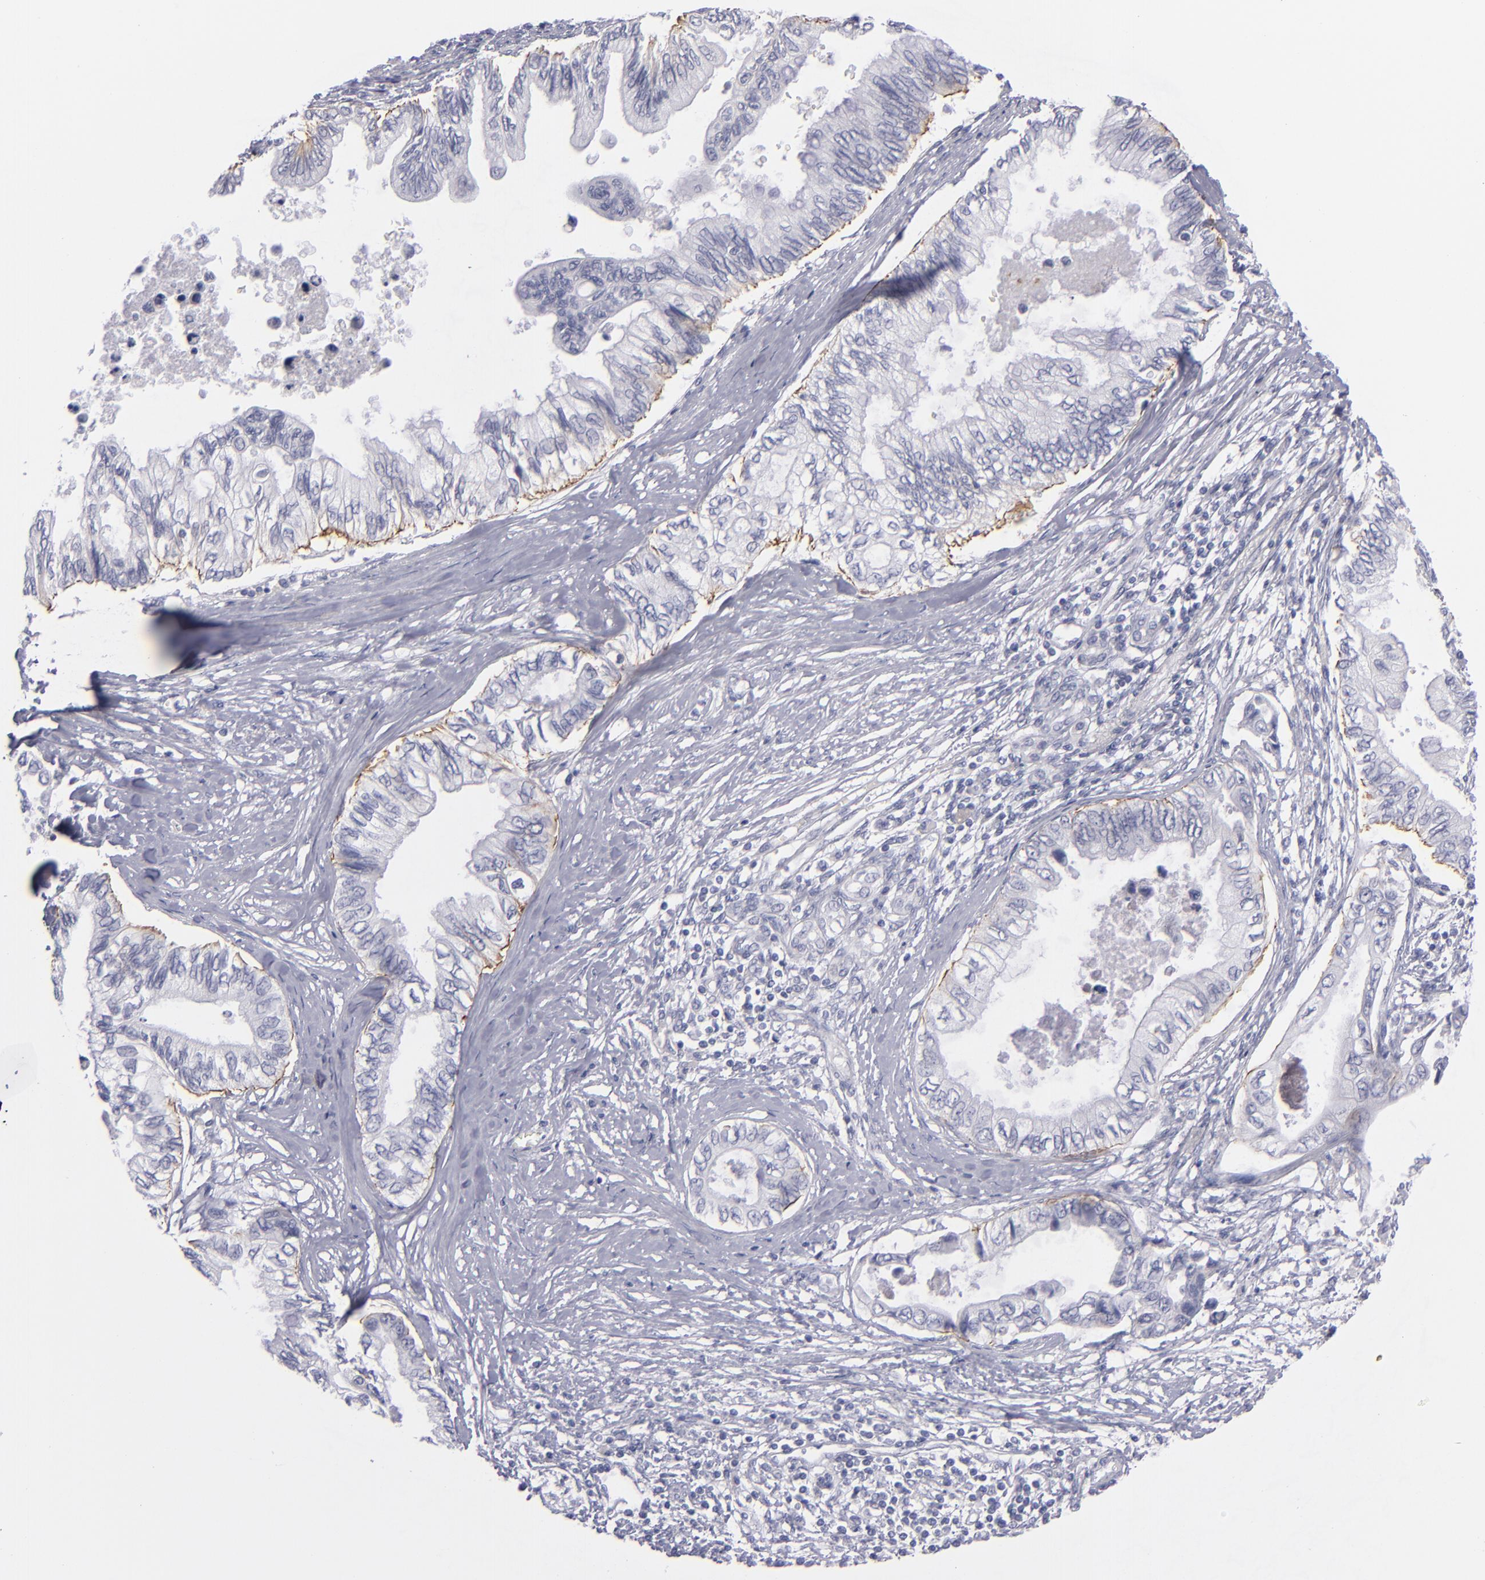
{"staining": {"intensity": "negative", "quantity": "none", "location": "none"}, "tissue": "pancreatic cancer", "cell_type": "Tumor cells", "image_type": "cancer", "snomed": [{"axis": "morphology", "description": "Adenocarcinoma, NOS"}, {"axis": "topography", "description": "Pancreas"}], "caption": "Immunohistochemical staining of pancreatic adenocarcinoma demonstrates no significant expression in tumor cells.", "gene": "ITGB4", "patient": {"sex": "female", "age": 66}}